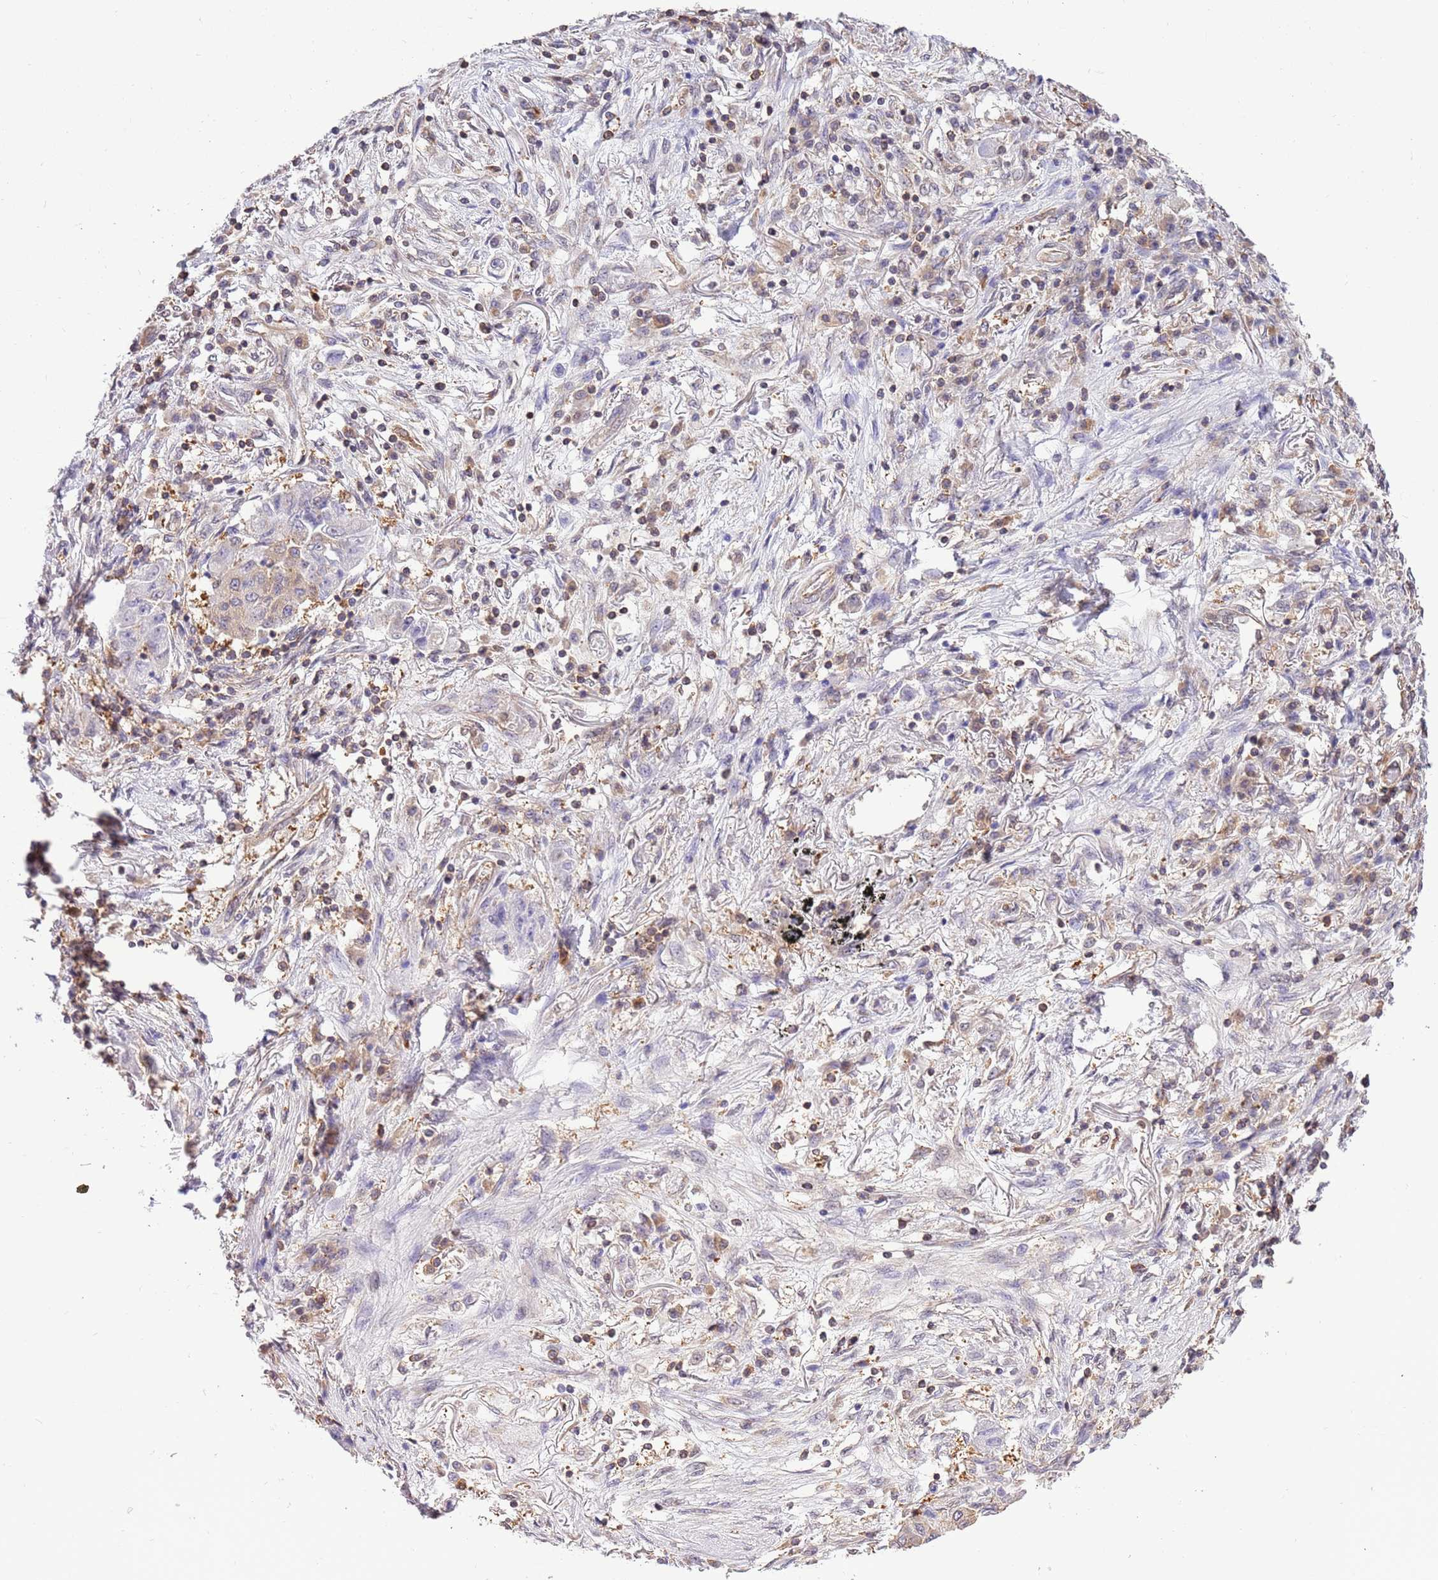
{"staining": {"intensity": "weak", "quantity": "25%-75%", "location": "cytoplasmic/membranous"}, "tissue": "lung cancer", "cell_type": "Tumor cells", "image_type": "cancer", "snomed": [{"axis": "morphology", "description": "Squamous cell carcinoma, NOS"}, {"axis": "topography", "description": "Lung"}], "caption": "The immunohistochemical stain highlights weak cytoplasmic/membranous expression in tumor cells of squamous cell carcinoma (lung) tissue.", "gene": "STIP1", "patient": {"sex": "male", "age": 74}}